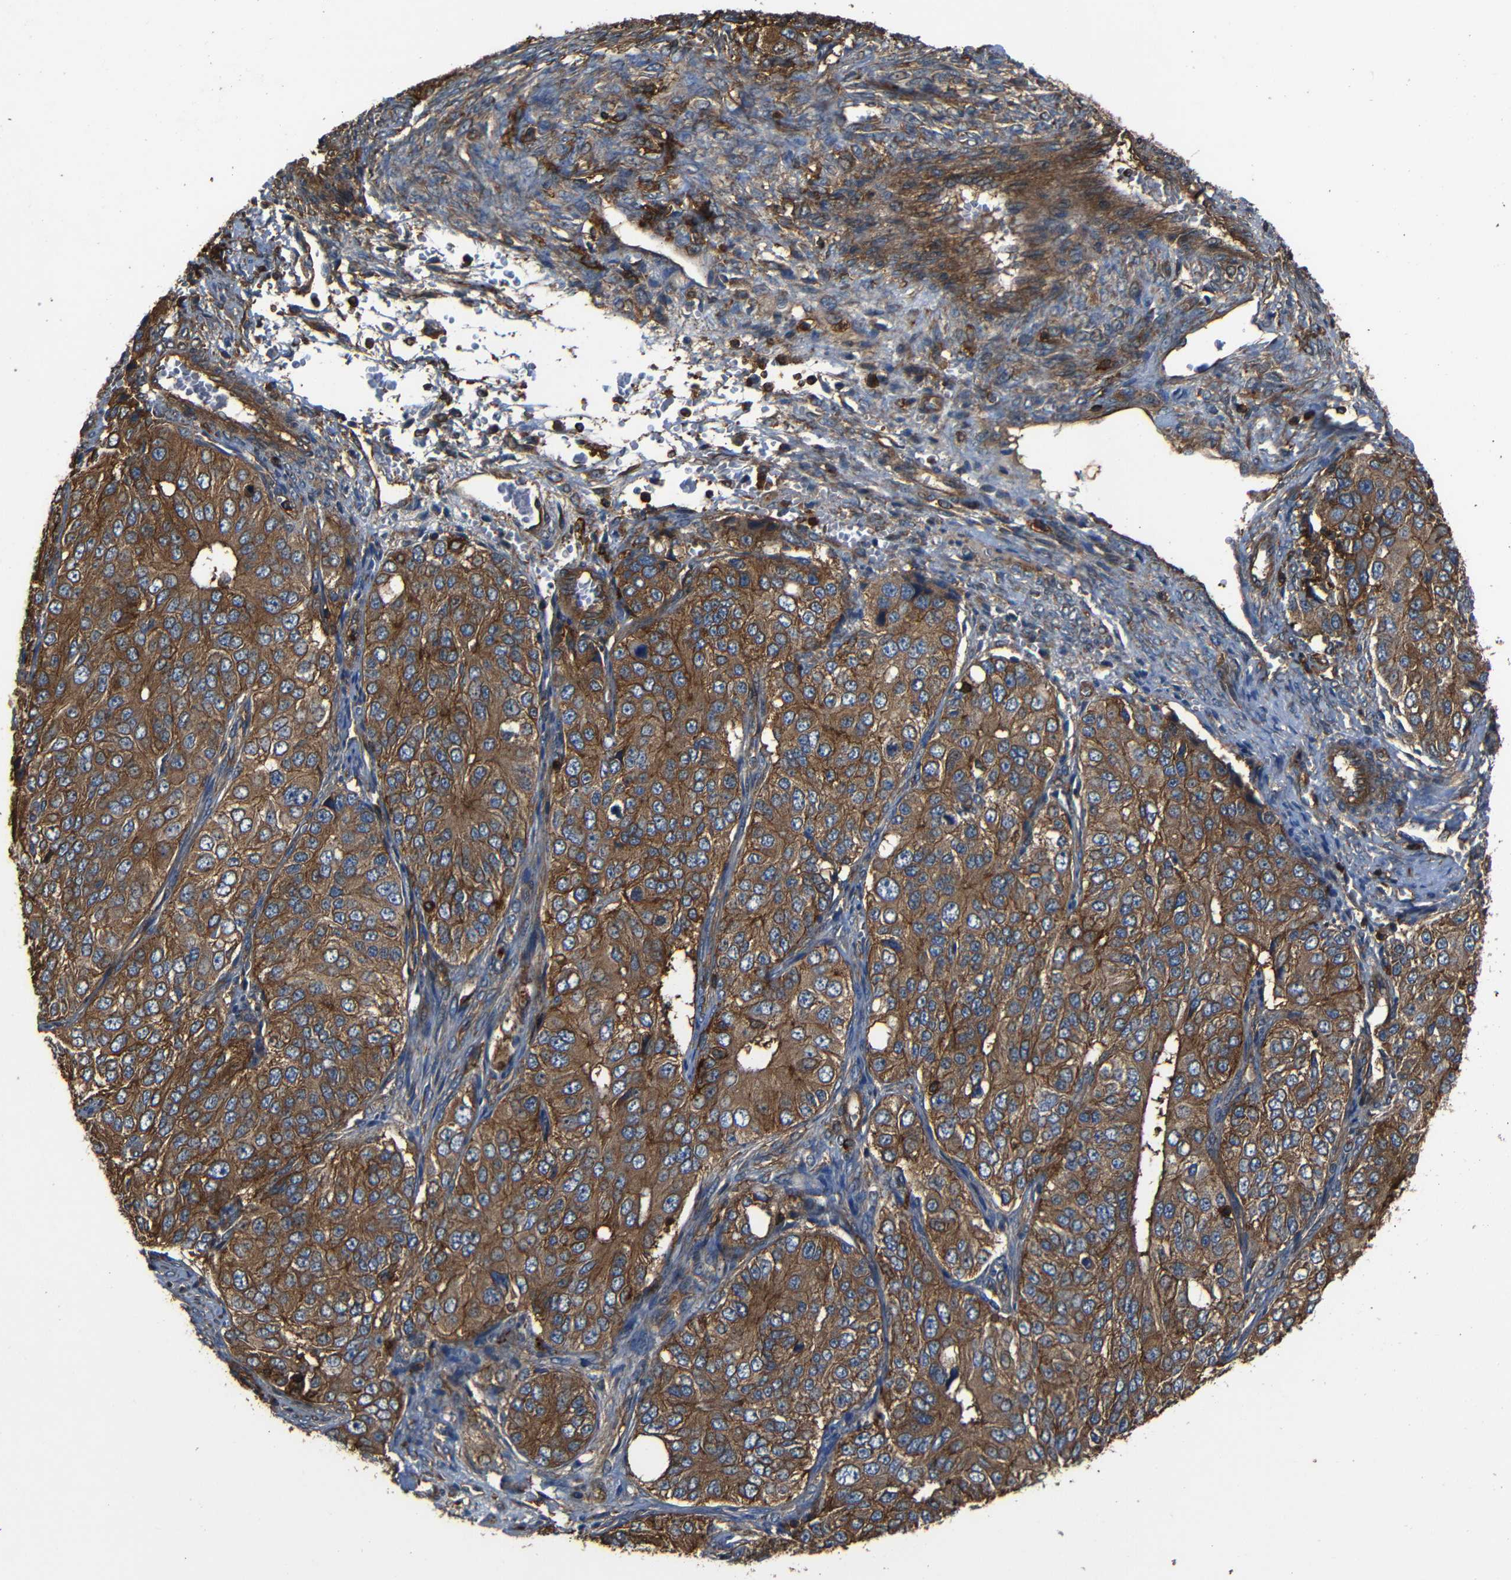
{"staining": {"intensity": "moderate", "quantity": ">75%", "location": "cytoplasmic/membranous"}, "tissue": "ovarian cancer", "cell_type": "Tumor cells", "image_type": "cancer", "snomed": [{"axis": "morphology", "description": "Carcinoma, endometroid"}, {"axis": "topography", "description": "Ovary"}], "caption": "Protein expression by immunohistochemistry (IHC) reveals moderate cytoplasmic/membranous staining in about >75% of tumor cells in ovarian endometroid carcinoma.", "gene": "ADGRE5", "patient": {"sex": "female", "age": 51}}